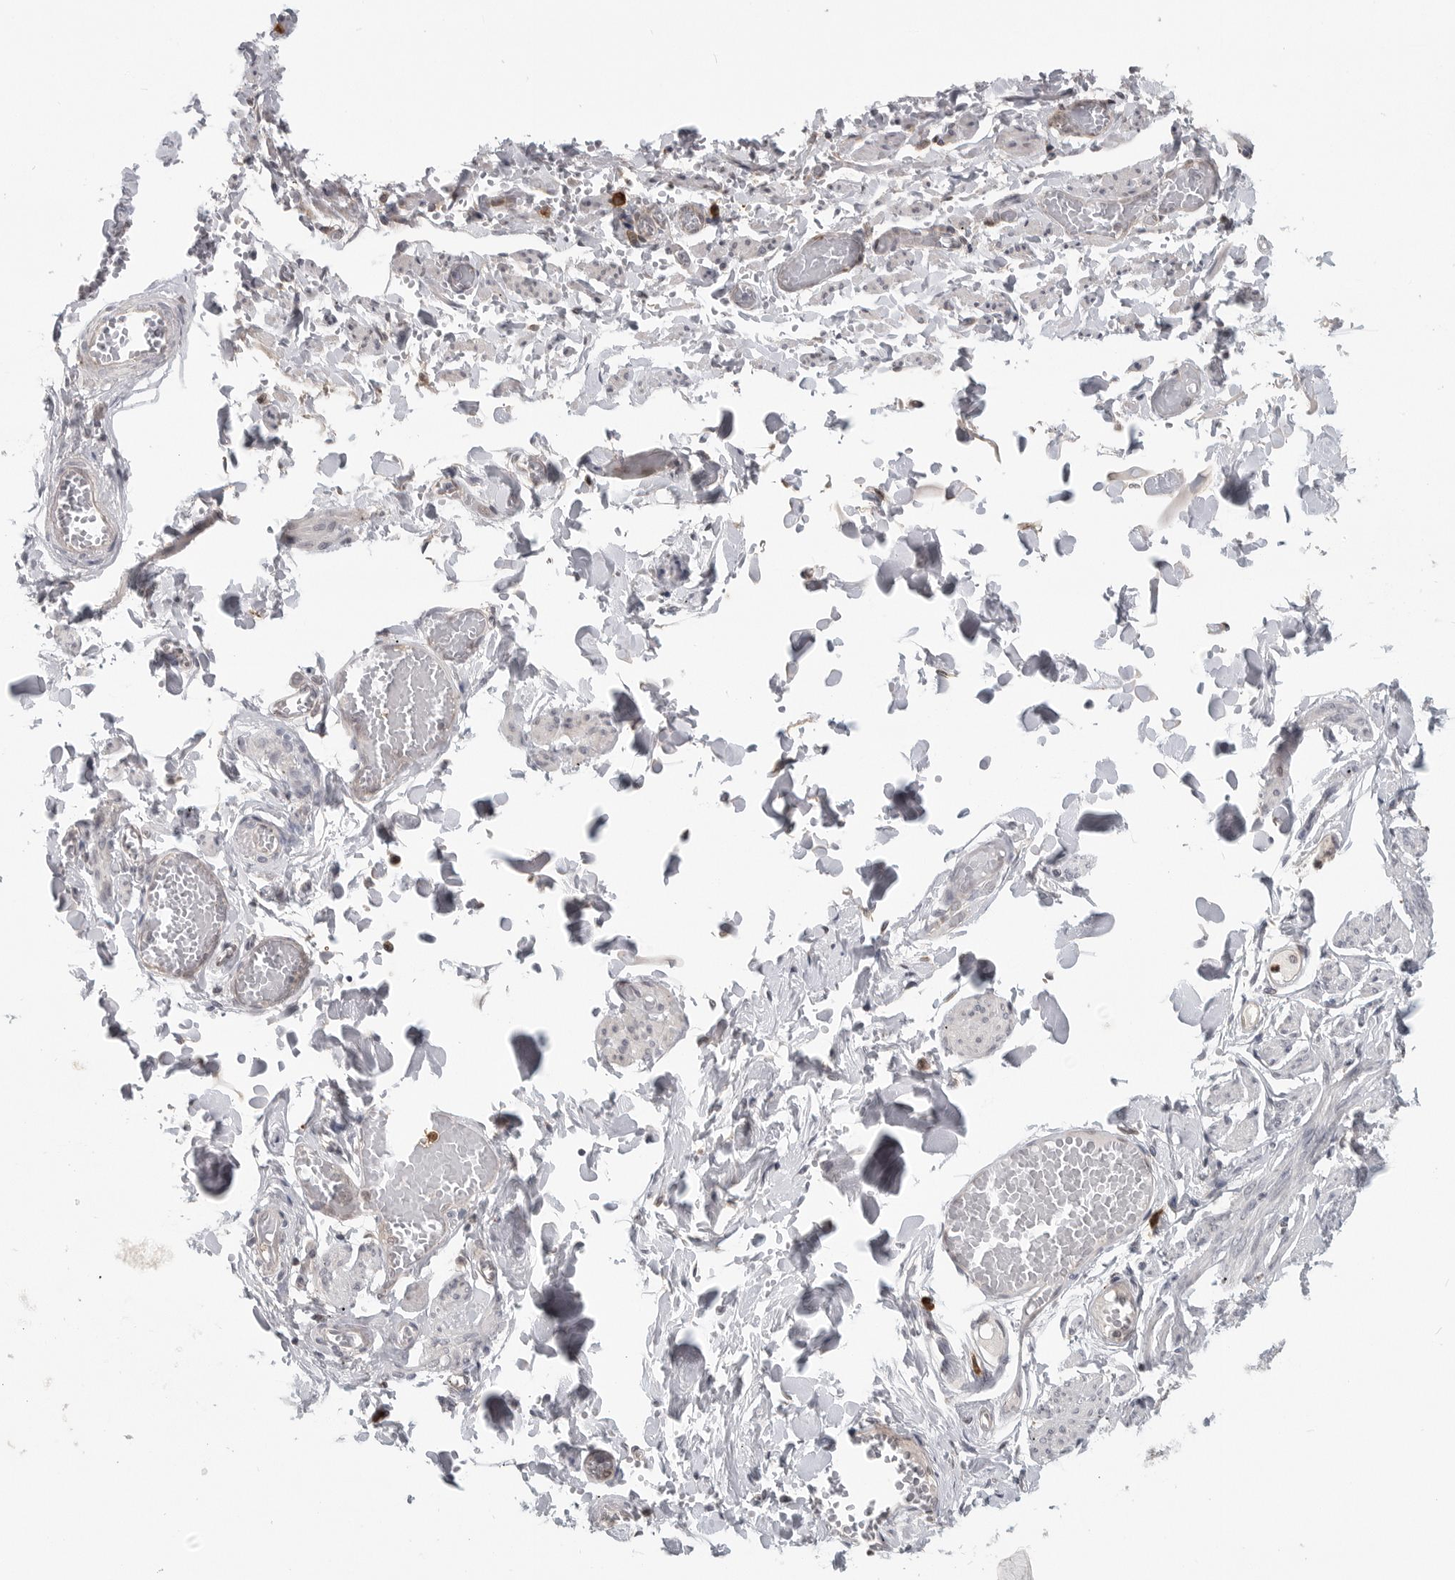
{"staining": {"intensity": "moderate", "quantity": ">75%", "location": "cytoplasmic/membranous,nuclear"}, "tissue": "adipose tissue", "cell_type": "Adipocytes", "image_type": "normal", "snomed": [{"axis": "morphology", "description": "Normal tissue, NOS"}, {"axis": "topography", "description": "Vascular tissue"}, {"axis": "topography", "description": "Fallopian tube"}, {"axis": "topography", "description": "Ovary"}], "caption": "Immunohistochemical staining of normal human adipose tissue reveals moderate cytoplasmic/membranous,nuclear protein expression in approximately >75% of adipocytes. Using DAB (3,3'-diaminobenzidine) (brown) and hematoxylin (blue) stains, captured at high magnification using brightfield microscopy.", "gene": "CEP295NL", "patient": {"sex": "female", "age": 67}}